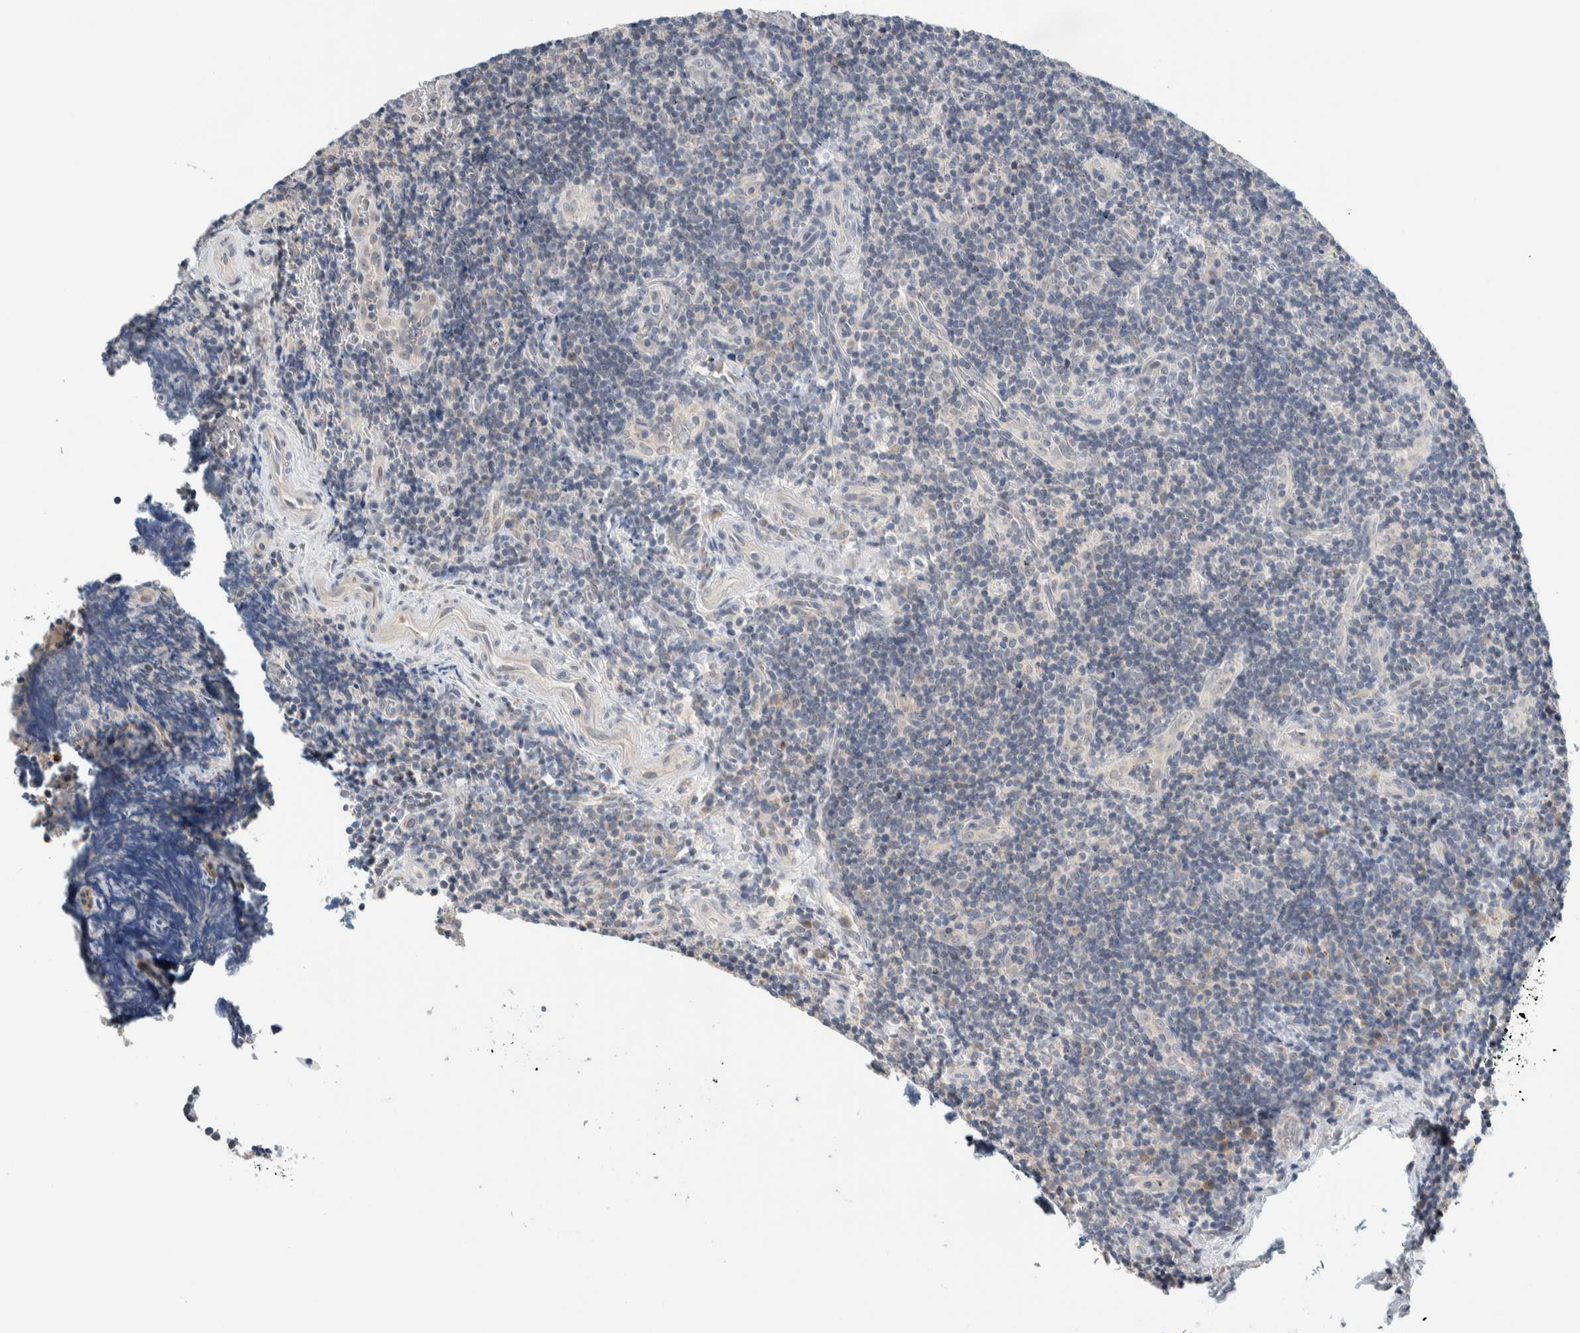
{"staining": {"intensity": "negative", "quantity": "none", "location": "none"}, "tissue": "lymphoma", "cell_type": "Tumor cells", "image_type": "cancer", "snomed": [{"axis": "morphology", "description": "Malignant lymphoma, non-Hodgkin's type, High grade"}, {"axis": "topography", "description": "Tonsil"}], "caption": "A photomicrograph of human lymphoma is negative for staining in tumor cells.", "gene": "SHPK", "patient": {"sex": "female", "age": 36}}